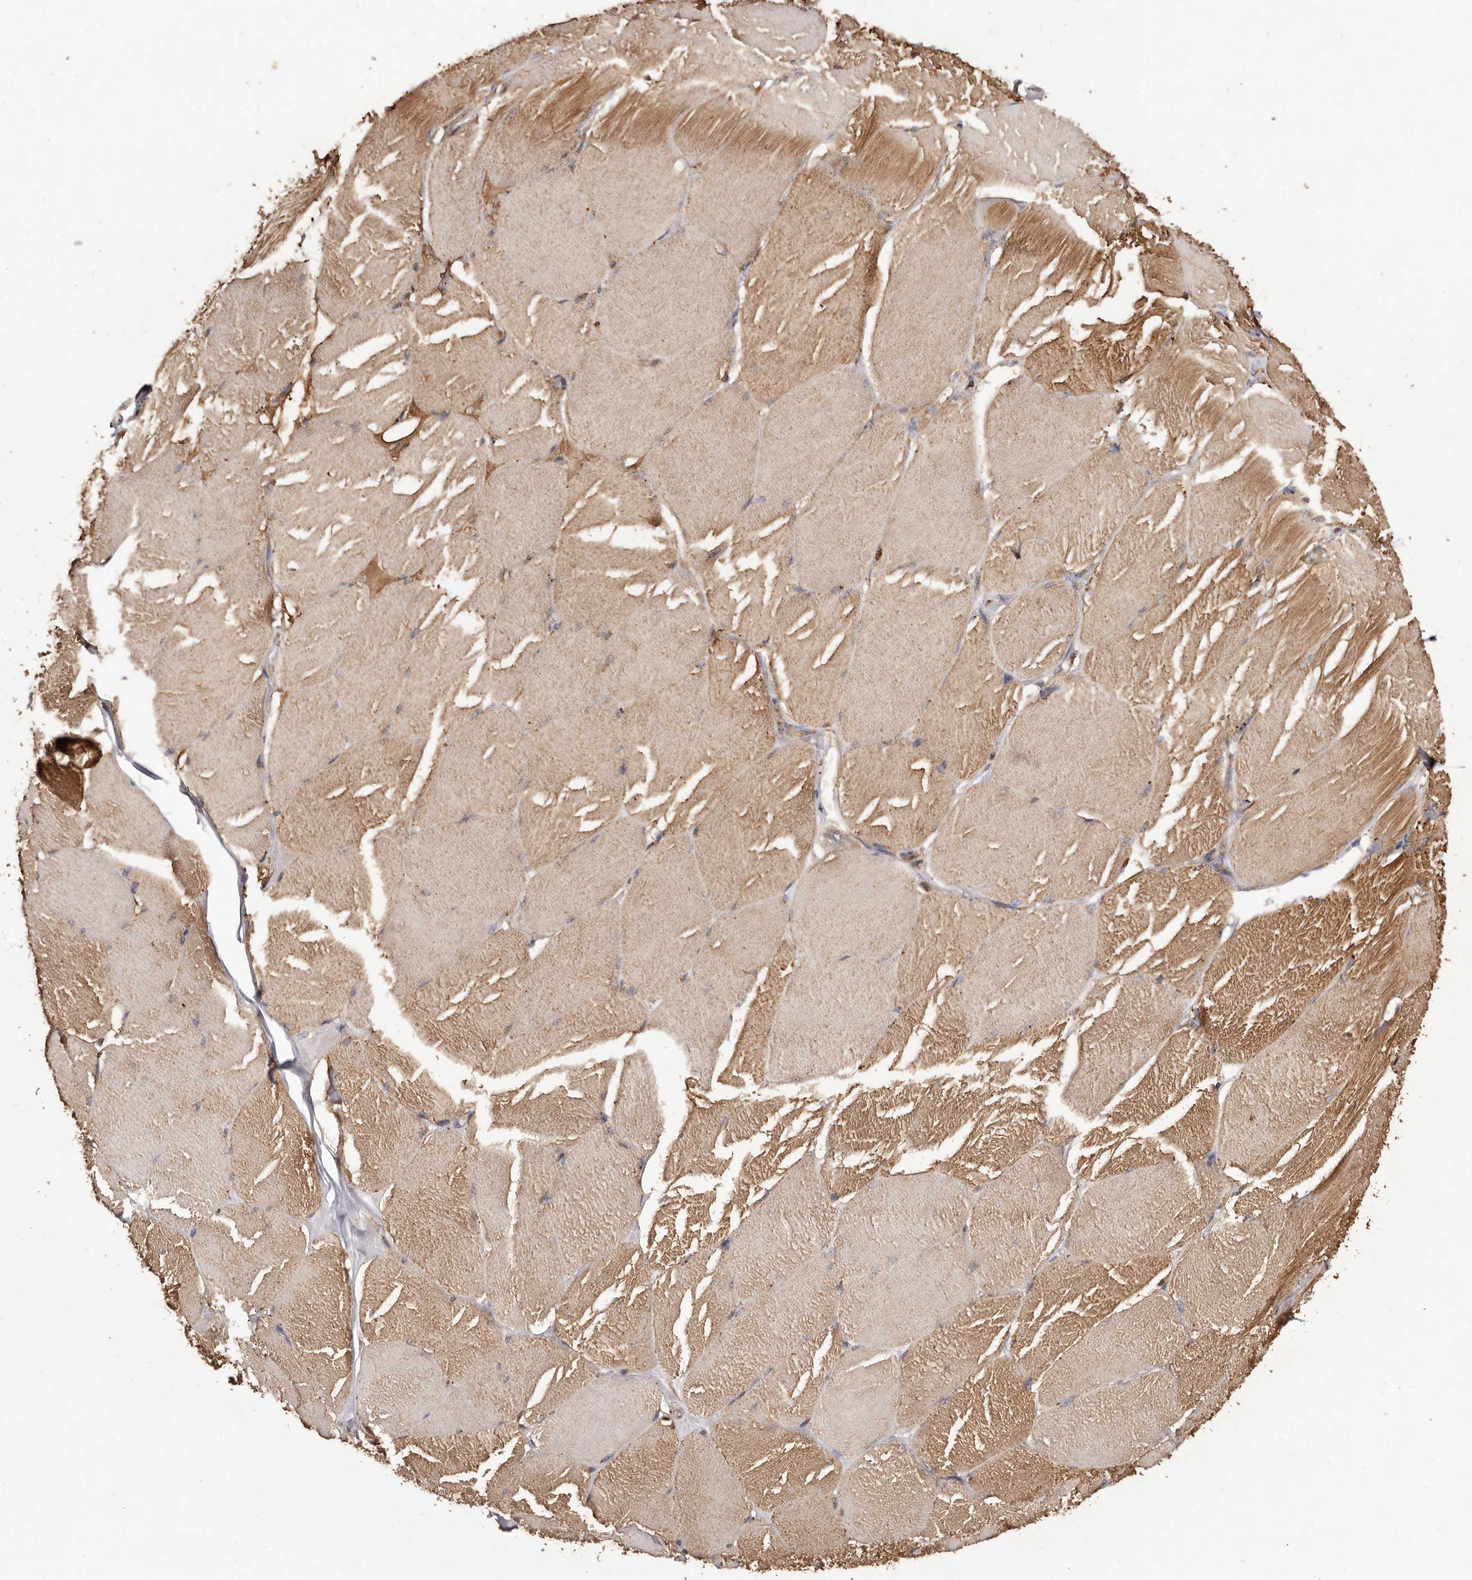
{"staining": {"intensity": "moderate", "quantity": ">75%", "location": "cytoplasmic/membranous"}, "tissue": "skeletal muscle", "cell_type": "Myocytes", "image_type": "normal", "snomed": [{"axis": "morphology", "description": "Normal tissue, NOS"}, {"axis": "topography", "description": "Skin"}, {"axis": "topography", "description": "Skeletal muscle"}], "caption": "Skeletal muscle stained for a protein (brown) demonstrates moderate cytoplasmic/membranous positive positivity in about >75% of myocytes.", "gene": "COQ8B", "patient": {"sex": "male", "age": 83}}